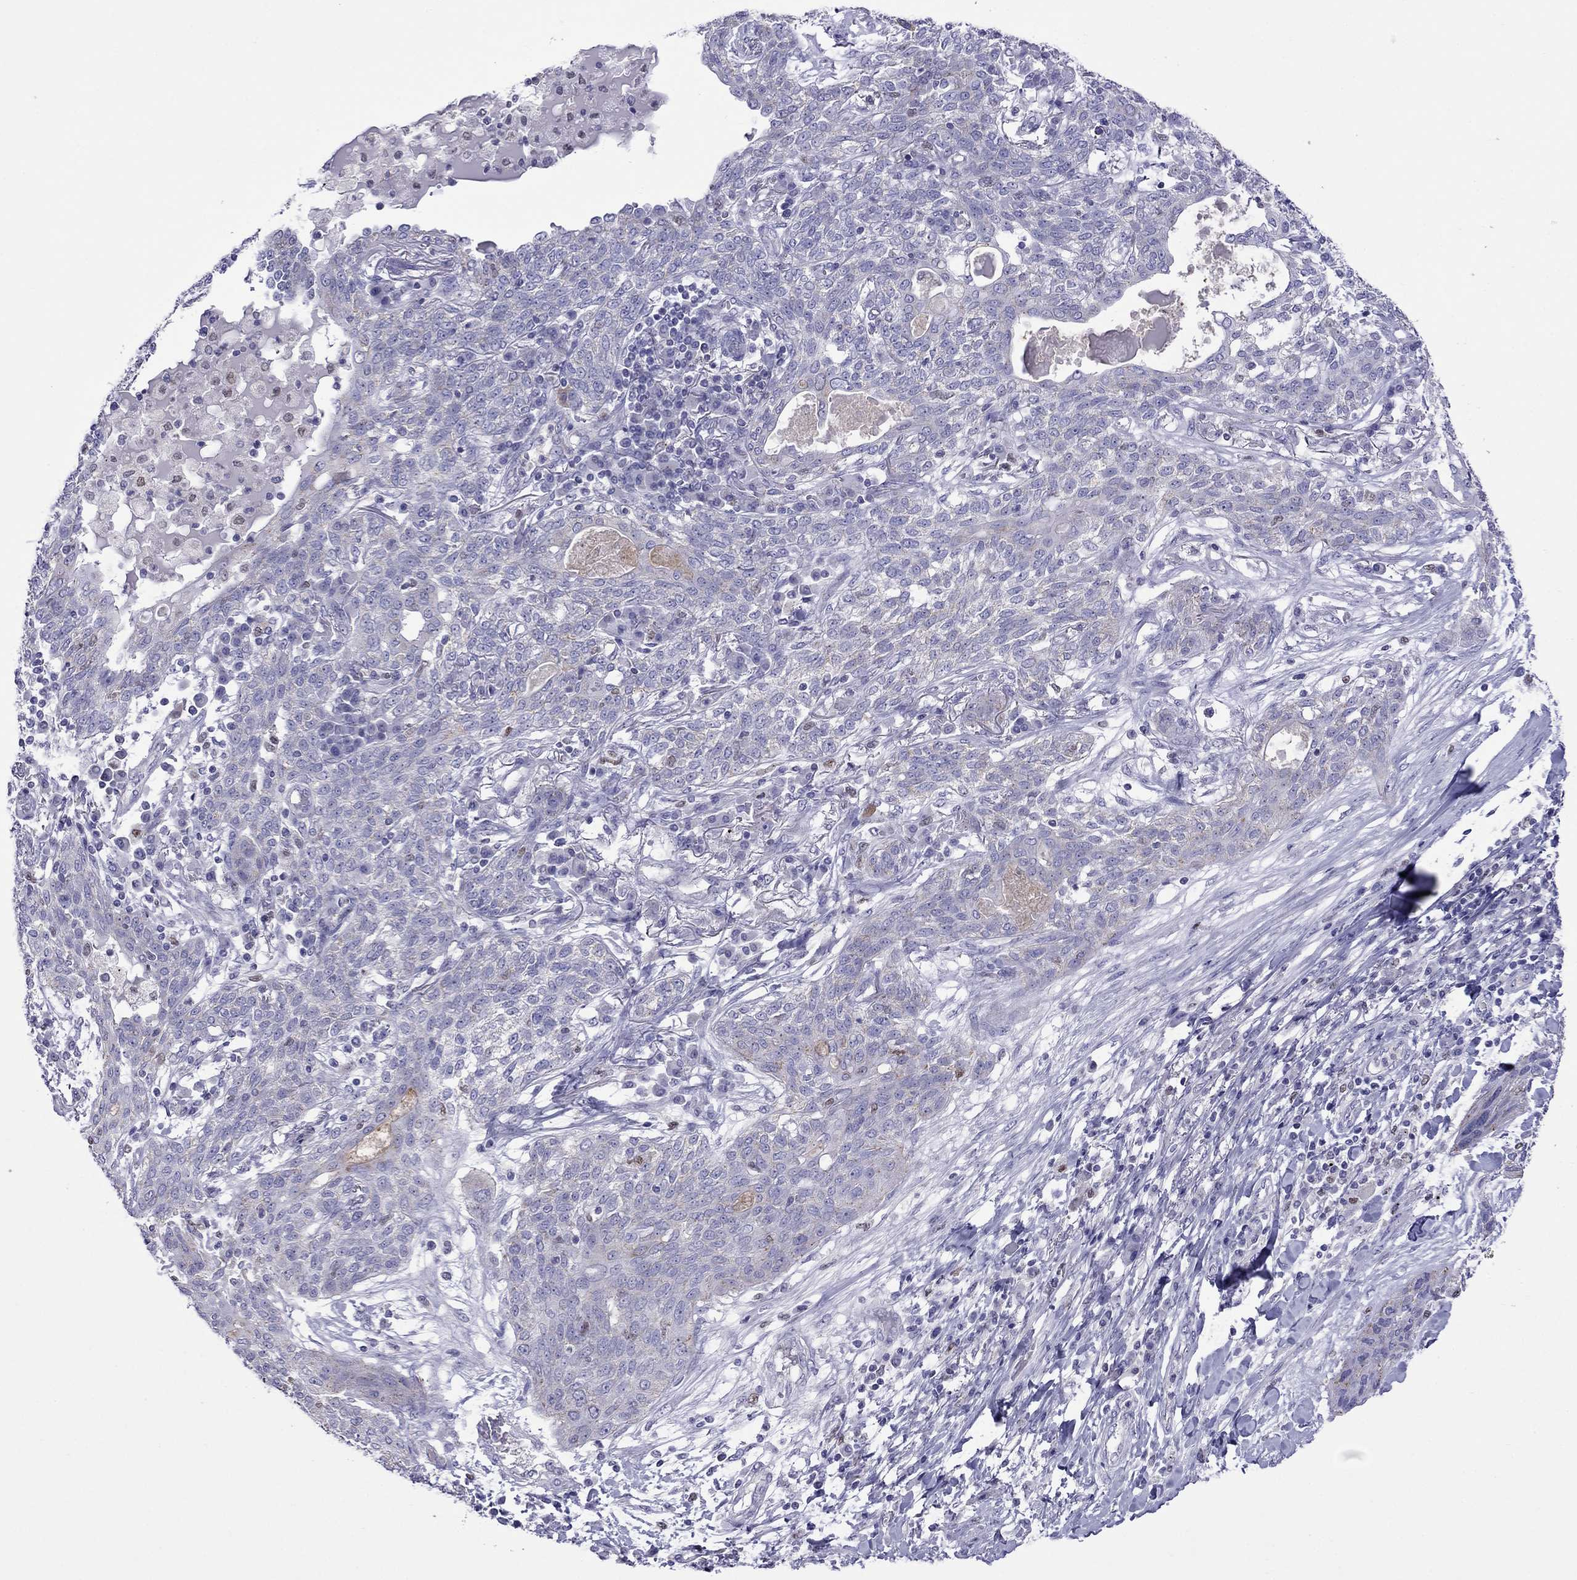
{"staining": {"intensity": "negative", "quantity": "none", "location": "none"}, "tissue": "lung cancer", "cell_type": "Tumor cells", "image_type": "cancer", "snomed": [{"axis": "morphology", "description": "Squamous cell carcinoma, NOS"}, {"axis": "topography", "description": "Lung"}], "caption": "This is an immunohistochemistry micrograph of lung squamous cell carcinoma. There is no positivity in tumor cells.", "gene": "MPZ", "patient": {"sex": "female", "age": 70}}